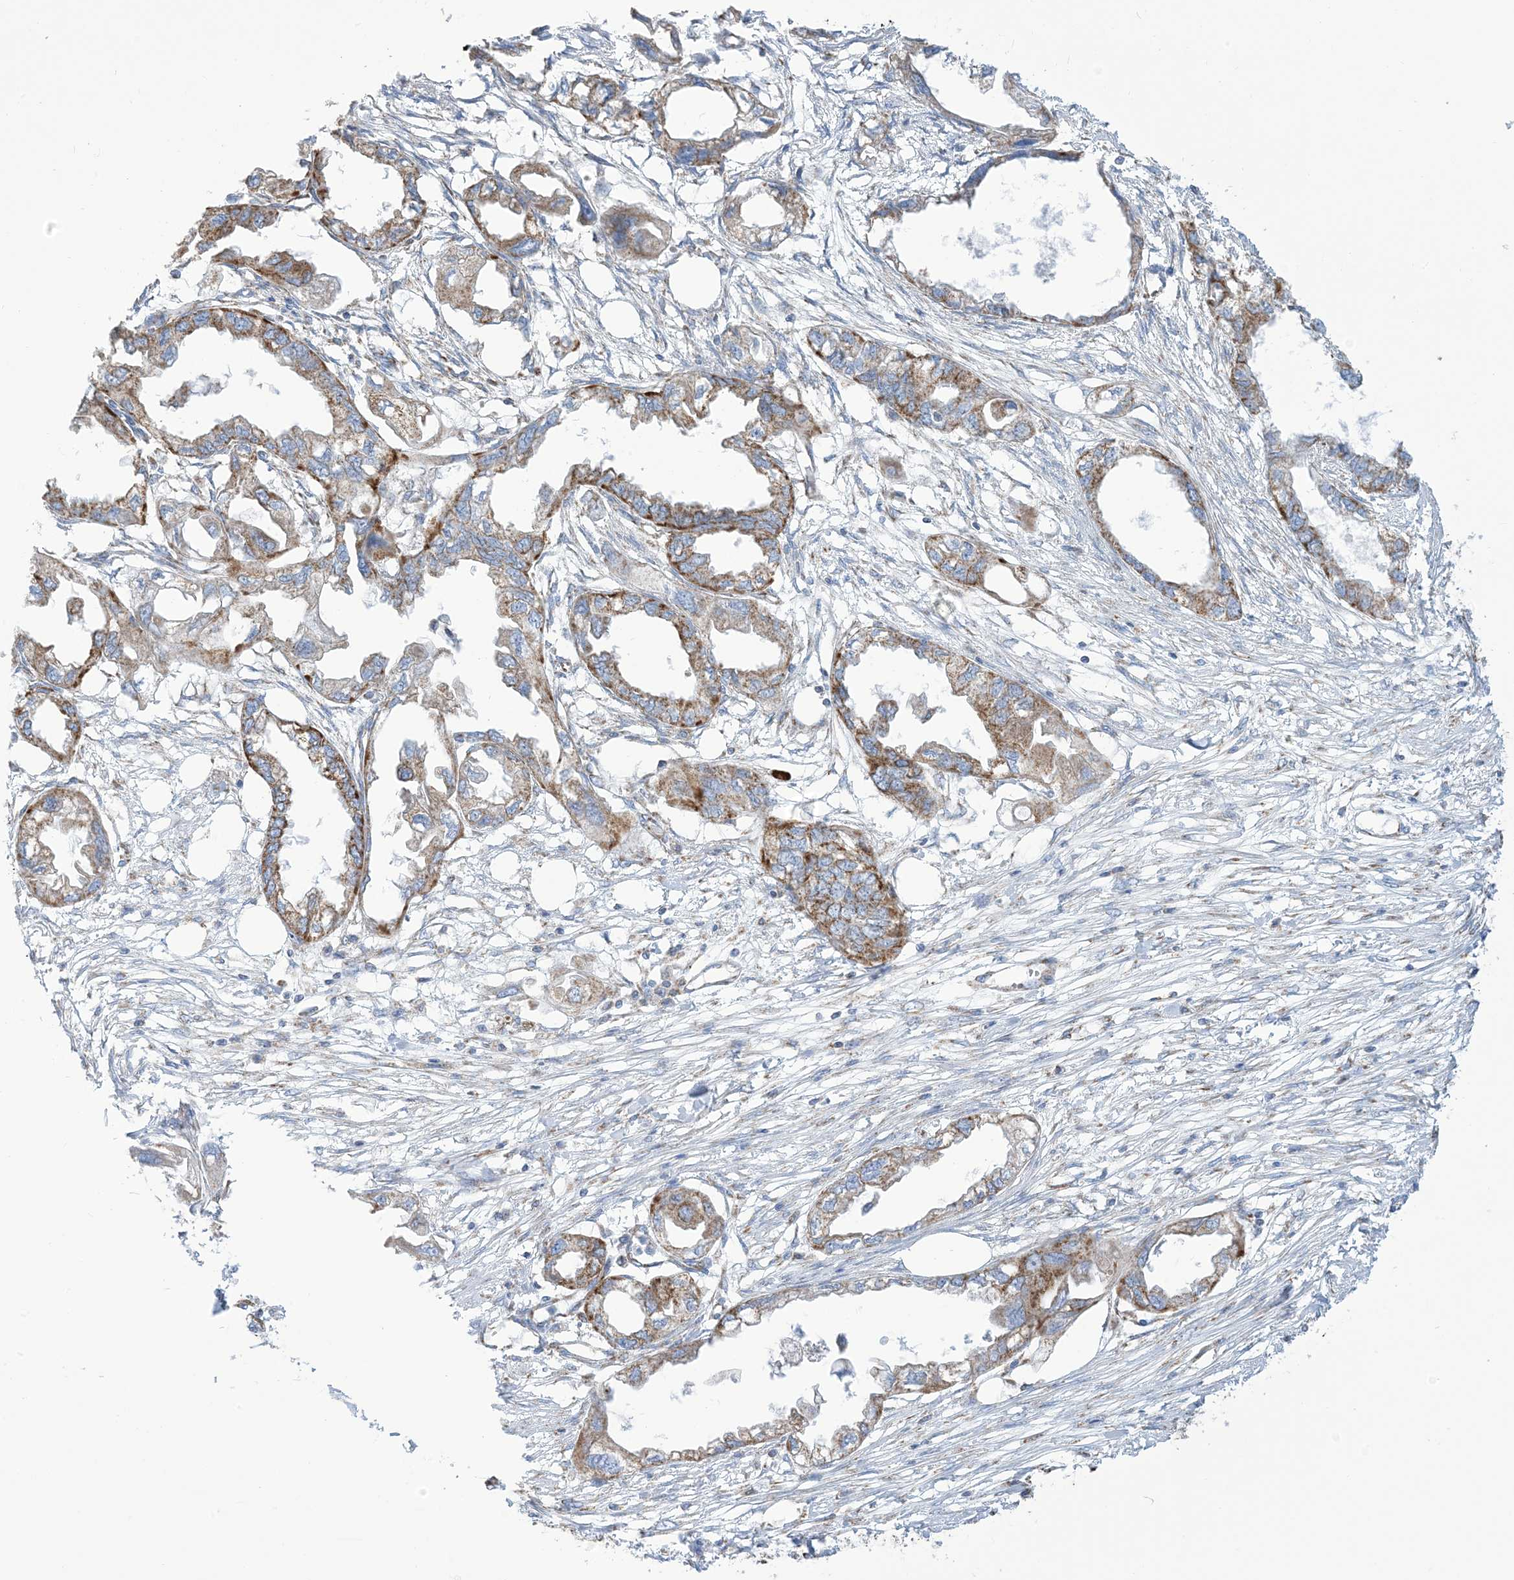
{"staining": {"intensity": "moderate", "quantity": ">75%", "location": "cytoplasmic/membranous"}, "tissue": "endometrial cancer", "cell_type": "Tumor cells", "image_type": "cancer", "snomed": [{"axis": "morphology", "description": "Adenocarcinoma, NOS"}, {"axis": "morphology", "description": "Adenocarcinoma, metastatic, NOS"}, {"axis": "topography", "description": "Adipose tissue"}, {"axis": "topography", "description": "Endometrium"}], "caption": "Immunohistochemistry (IHC) histopathology image of human endometrial cancer (metastatic adenocarcinoma) stained for a protein (brown), which shows medium levels of moderate cytoplasmic/membranous expression in about >75% of tumor cells.", "gene": "SAMM50", "patient": {"sex": "female", "age": 67}}